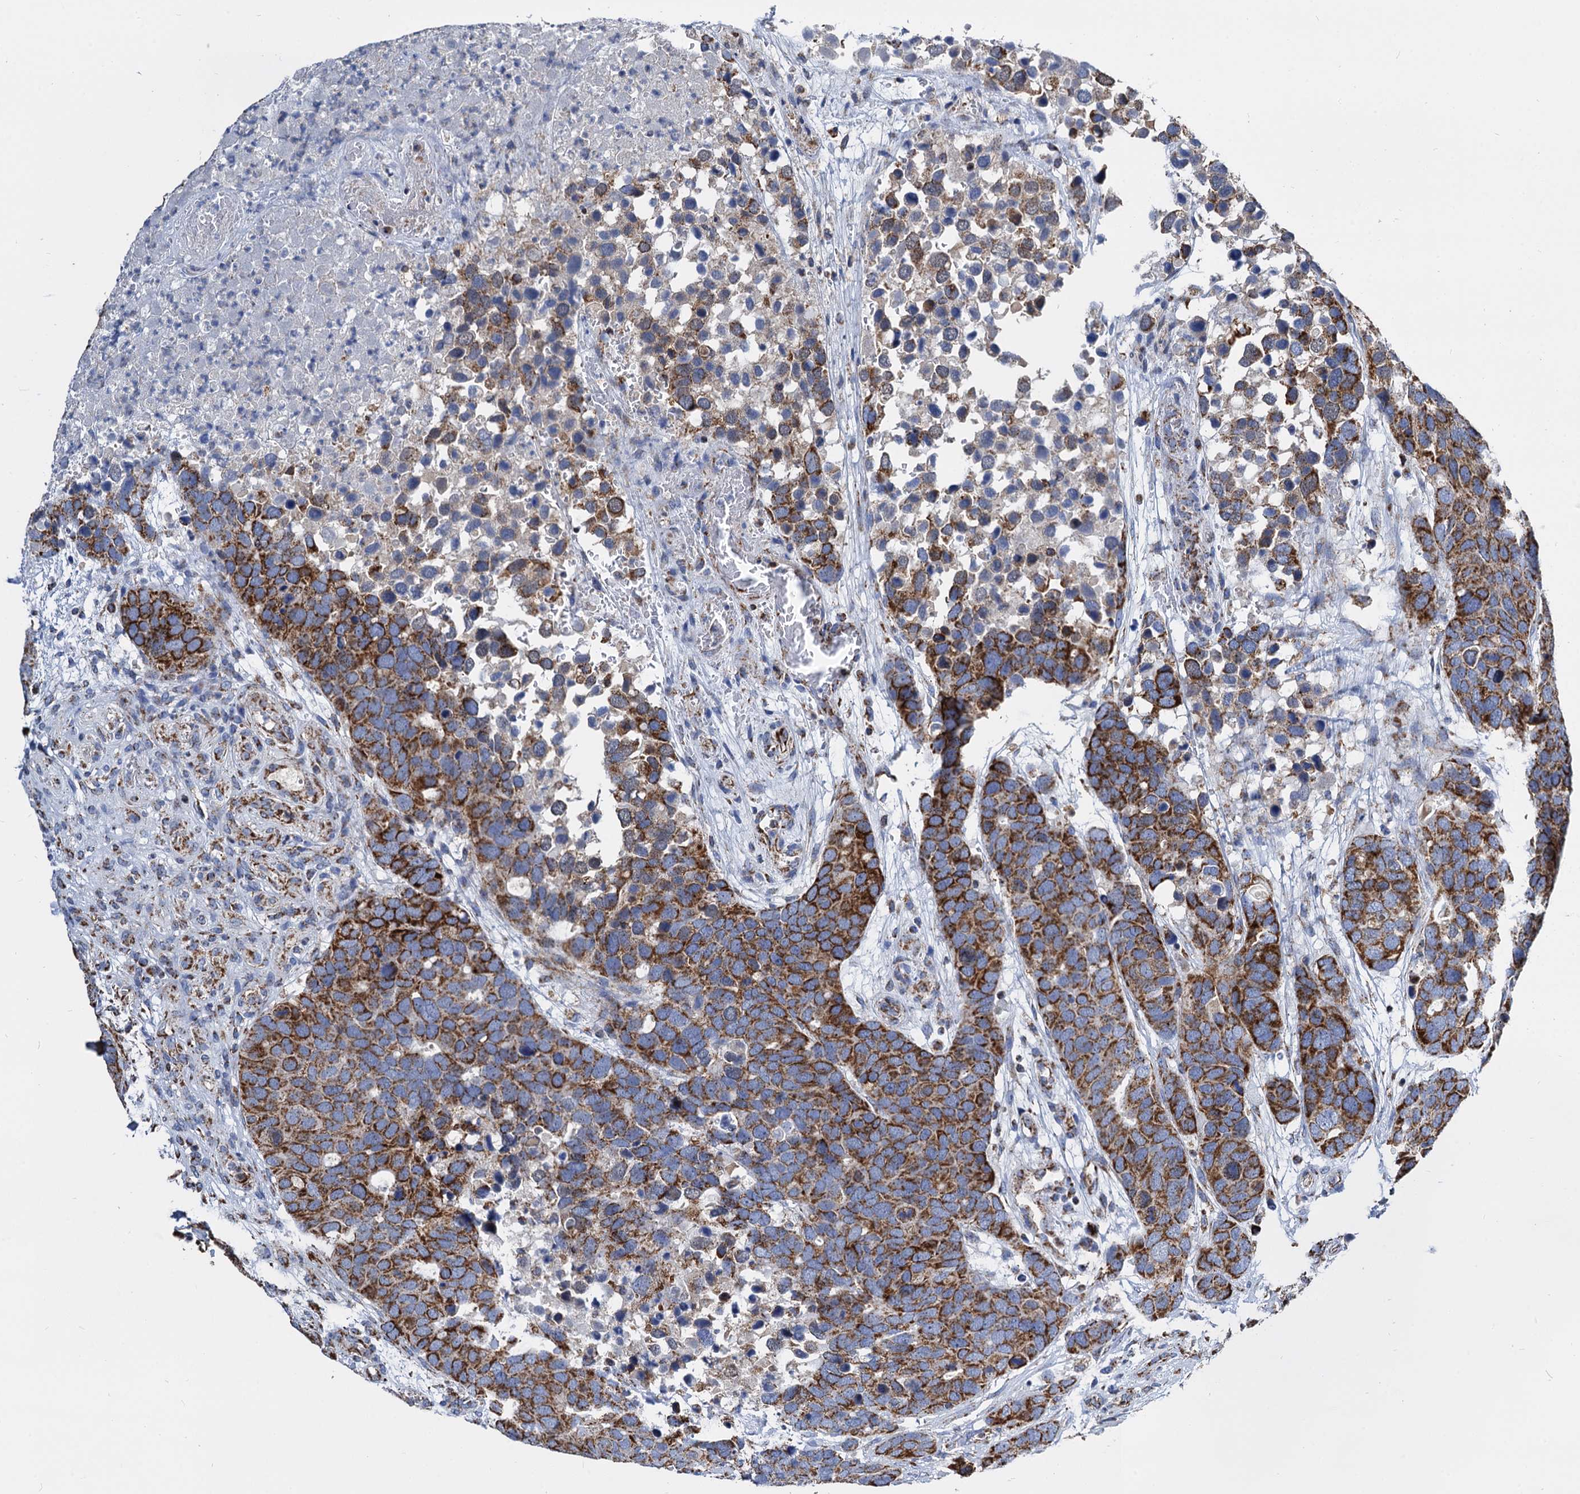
{"staining": {"intensity": "strong", "quantity": ">75%", "location": "cytoplasmic/membranous"}, "tissue": "breast cancer", "cell_type": "Tumor cells", "image_type": "cancer", "snomed": [{"axis": "morphology", "description": "Duct carcinoma"}, {"axis": "topography", "description": "Breast"}], "caption": "A high-resolution micrograph shows immunohistochemistry staining of infiltrating ductal carcinoma (breast), which demonstrates strong cytoplasmic/membranous staining in about >75% of tumor cells.", "gene": "TIMM10", "patient": {"sex": "female", "age": 83}}